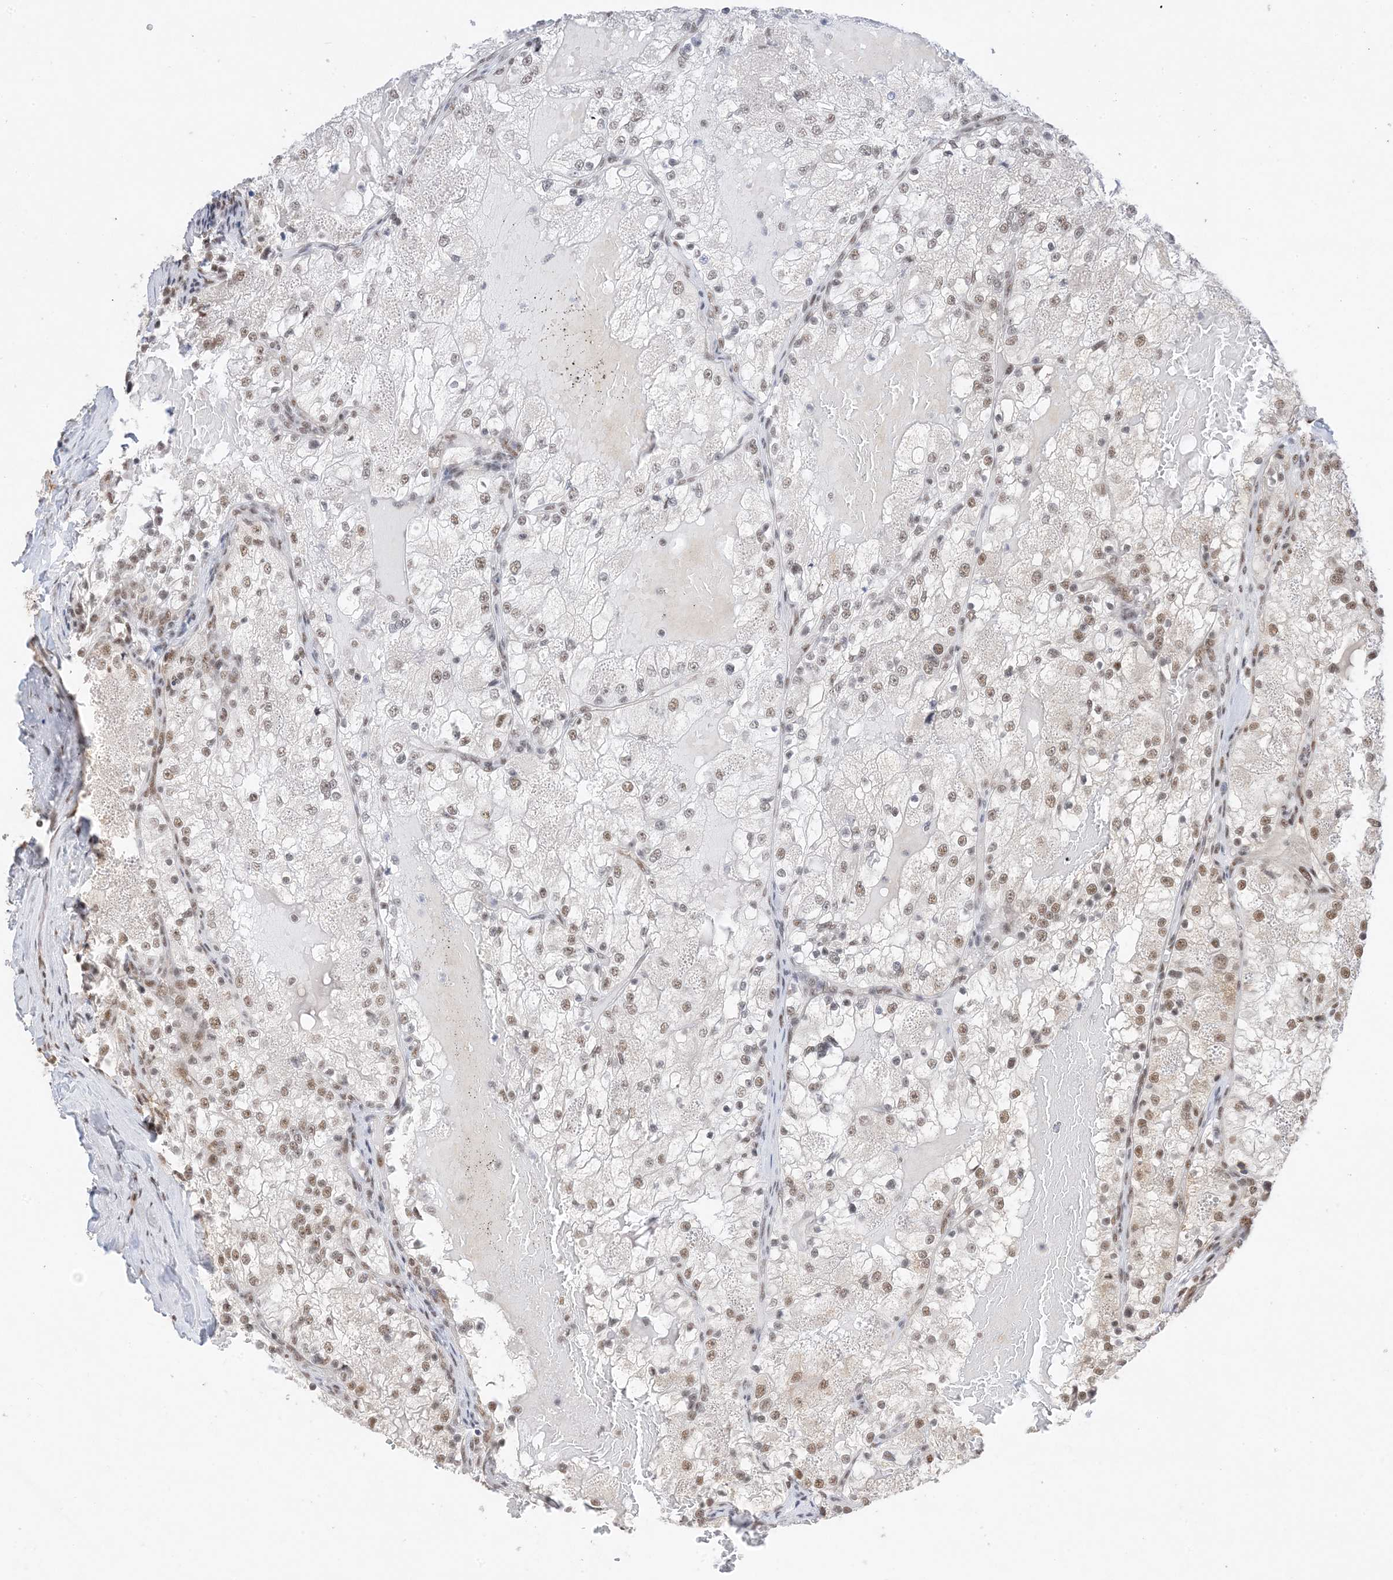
{"staining": {"intensity": "weak", "quantity": "25%-75%", "location": "nuclear"}, "tissue": "renal cancer", "cell_type": "Tumor cells", "image_type": "cancer", "snomed": [{"axis": "morphology", "description": "Normal tissue, NOS"}, {"axis": "morphology", "description": "Adenocarcinoma, NOS"}, {"axis": "topography", "description": "Kidney"}], "caption": "About 25%-75% of tumor cells in renal adenocarcinoma exhibit weak nuclear protein expression as visualized by brown immunohistochemical staining.", "gene": "SF3A3", "patient": {"sex": "male", "age": 68}}